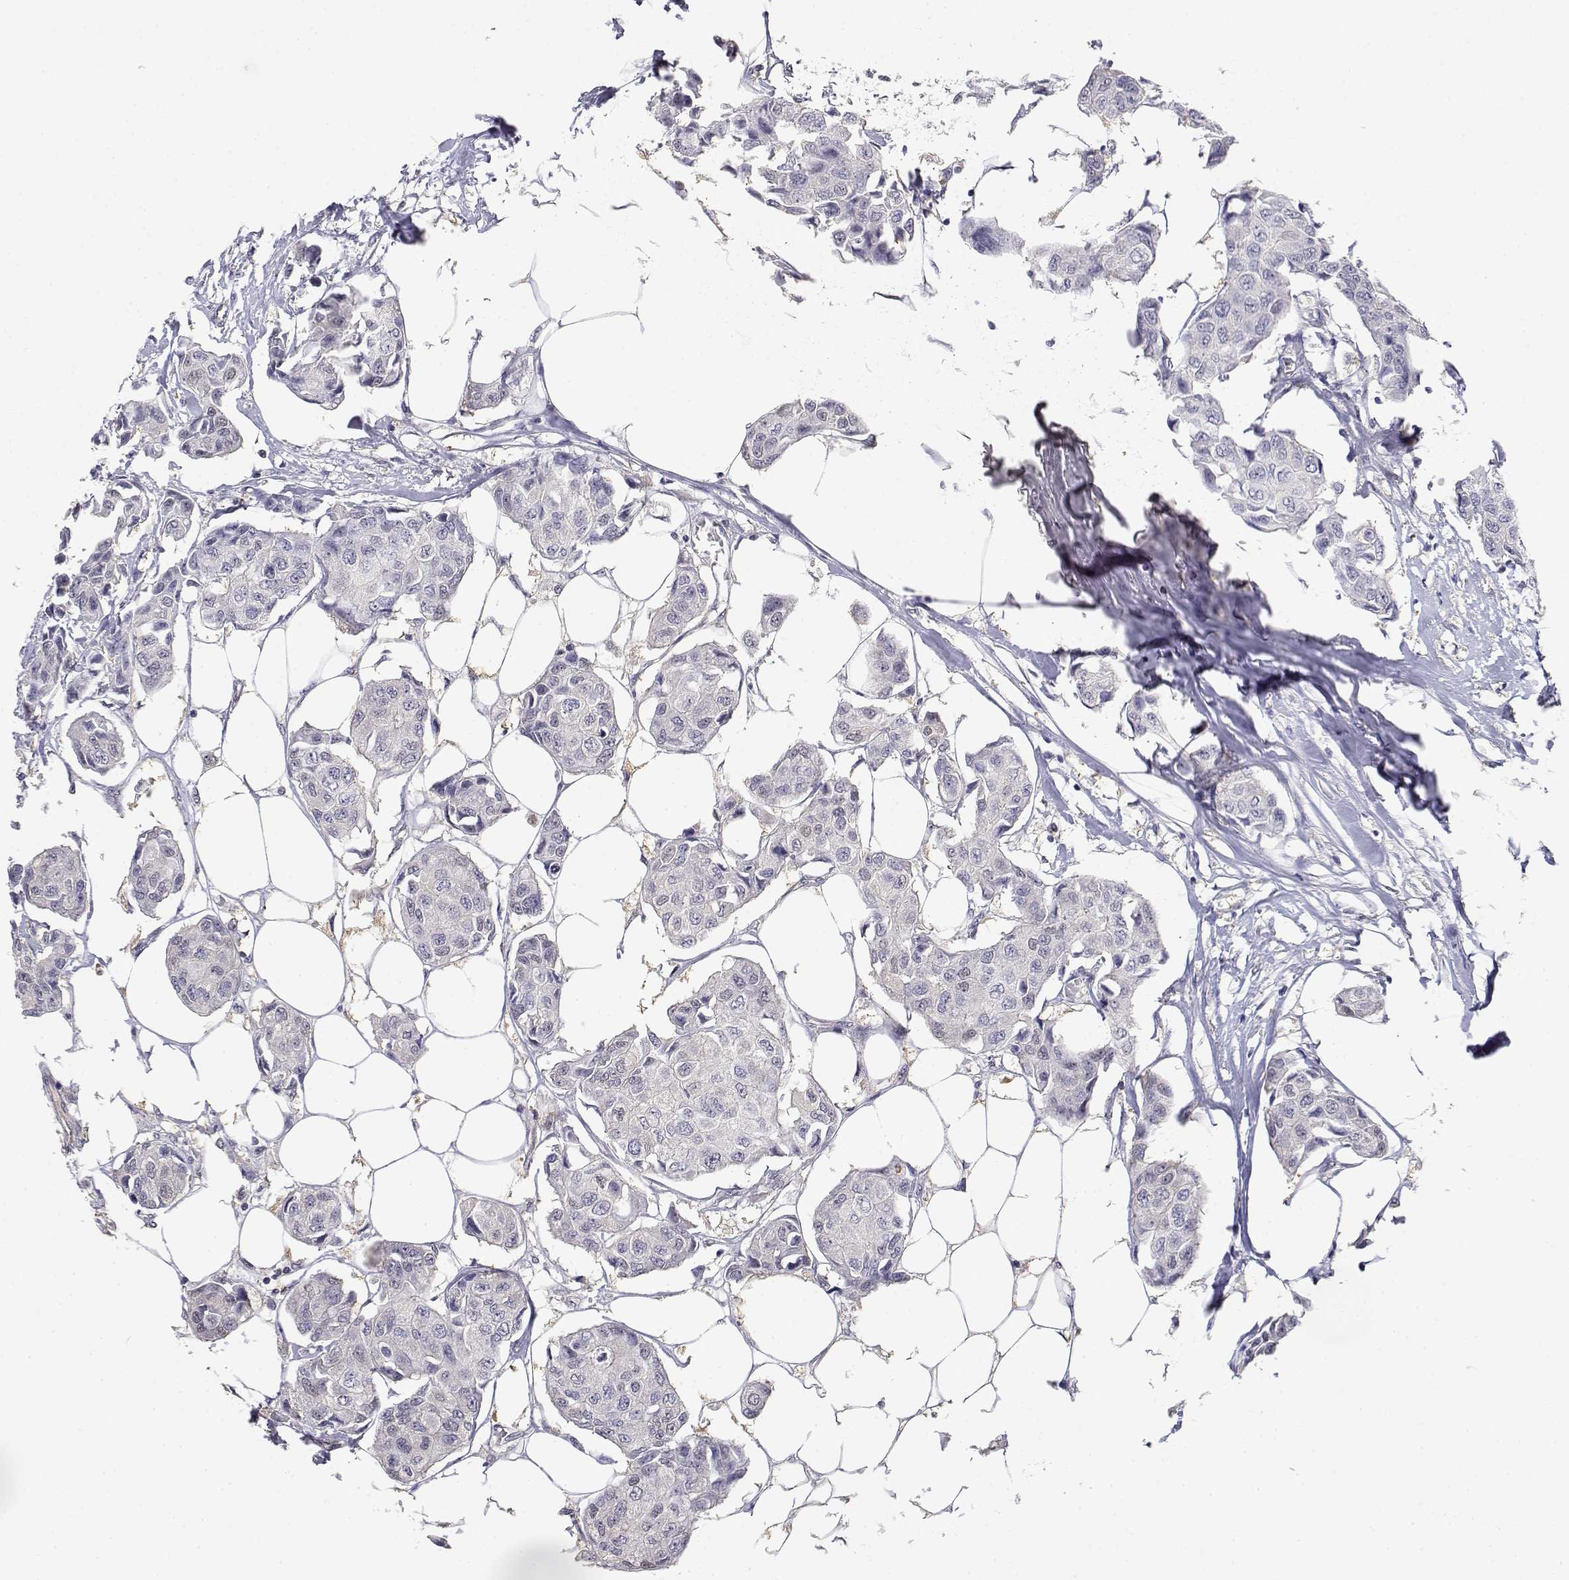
{"staining": {"intensity": "negative", "quantity": "none", "location": "none"}, "tissue": "breast cancer", "cell_type": "Tumor cells", "image_type": "cancer", "snomed": [{"axis": "morphology", "description": "Duct carcinoma"}, {"axis": "topography", "description": "Breast"}, {"axis": "topography", "description": "Lymph node"}], "caption": "This is an immunohistochemistry (IHC) photomicrograph of human breast cancer (invasive ductal carcinoma). There is no positivity in tumor cells.", "gene": "ADA", "patient": {"sex": "female", "age": 80}}